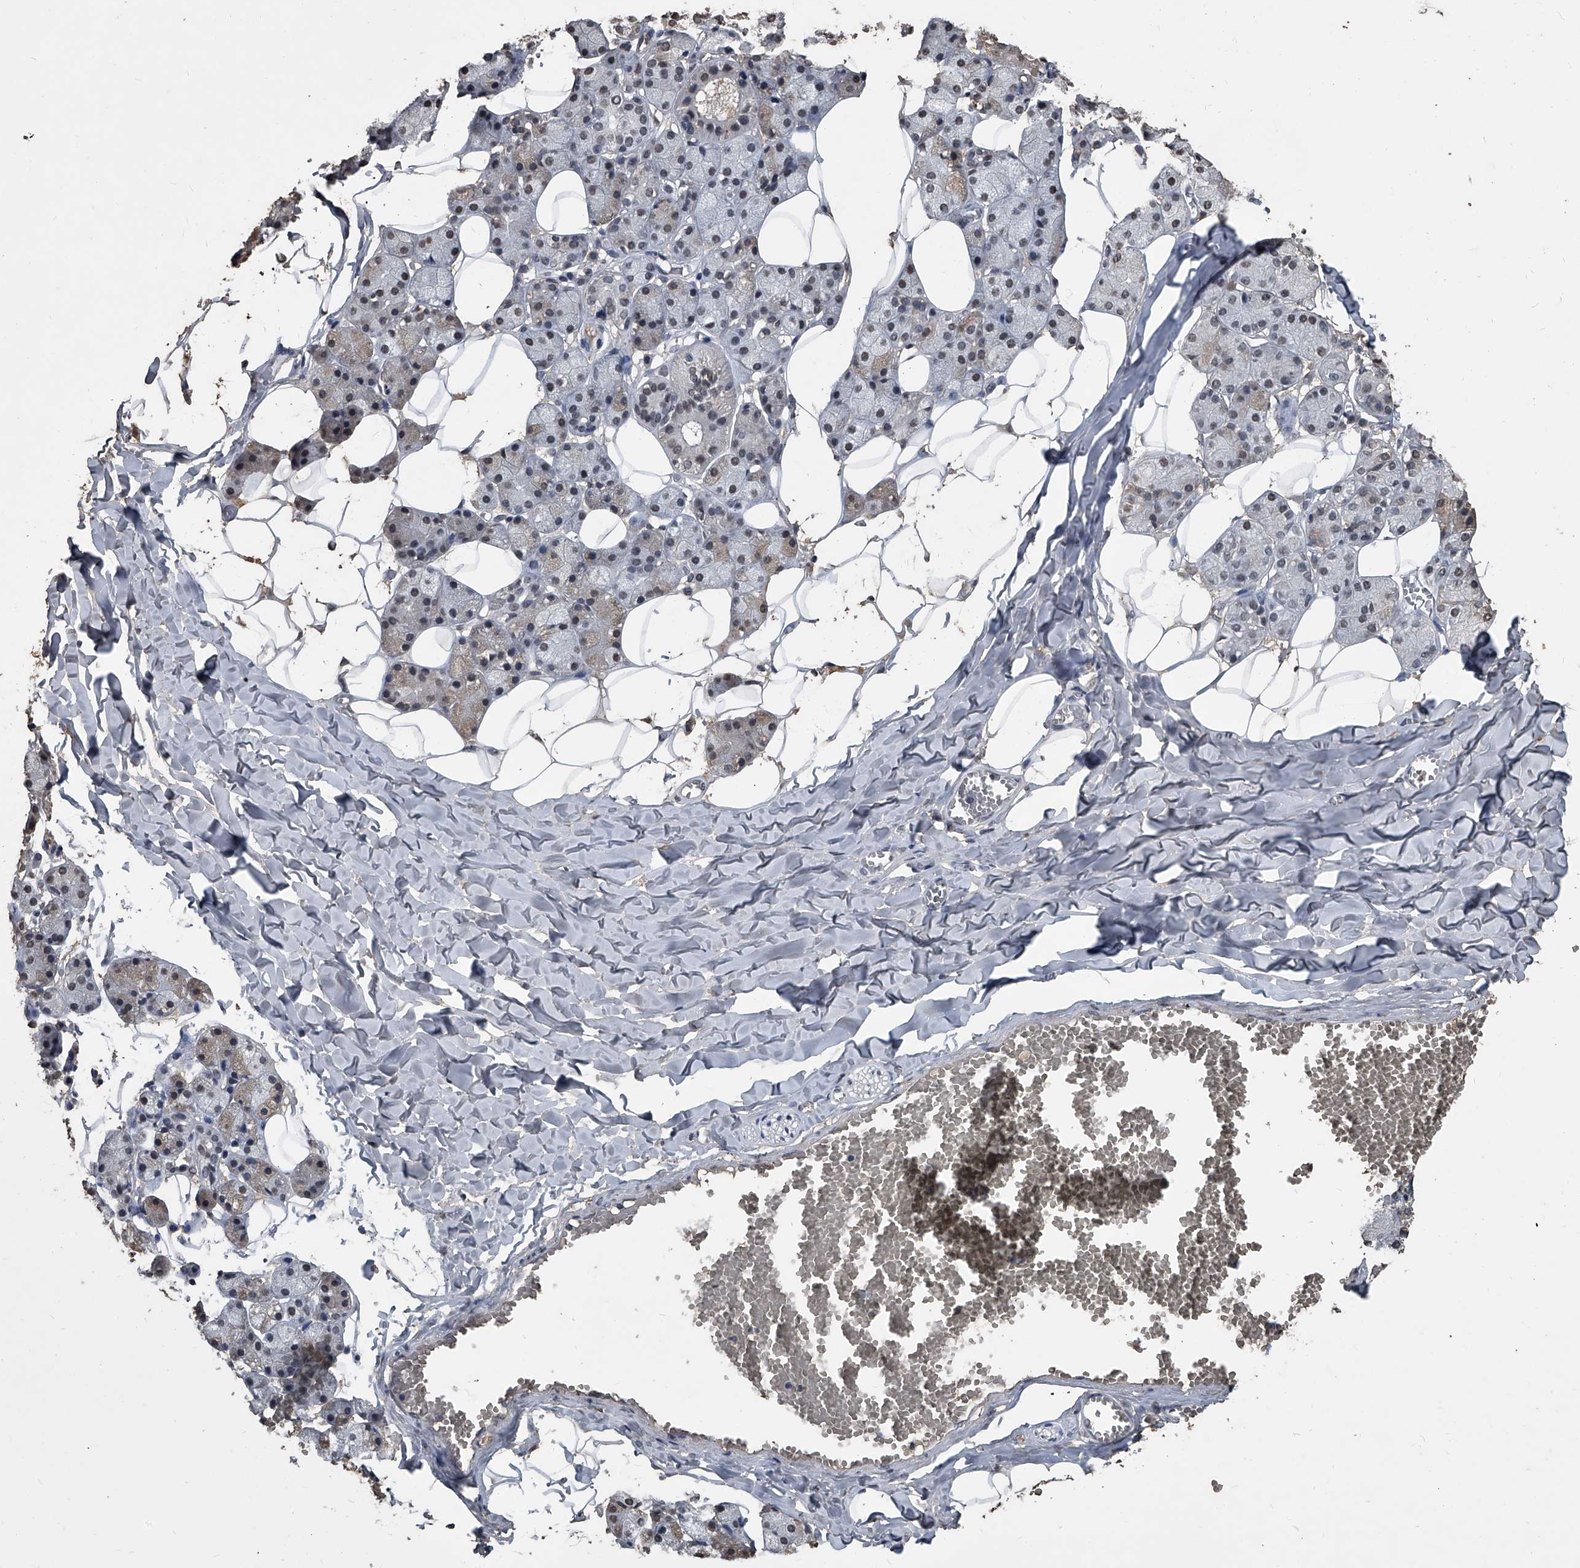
{"staining": {"intensity": "weak", "quantity": "<25%", "location": "nuclear"}, "tissue": "salivary gland", "cell_type": "Glandular cells", "image_type": "normal", "snomed": [{"axis": "morphology", "description": "Normal tissue, NOS"}, {"axis": "topography", "description": "Salivary gland"}], "caption": "This is a photomicrograph of immunohistochemistry staining of benign salivary gland, which shows no expression in glandular cells. (DAB immunohistochemistry (IHC) visualized using brightfield microscopy, high magnification).", "gene": "MATR3", "patient": {"sex": "female", "age": 33}}